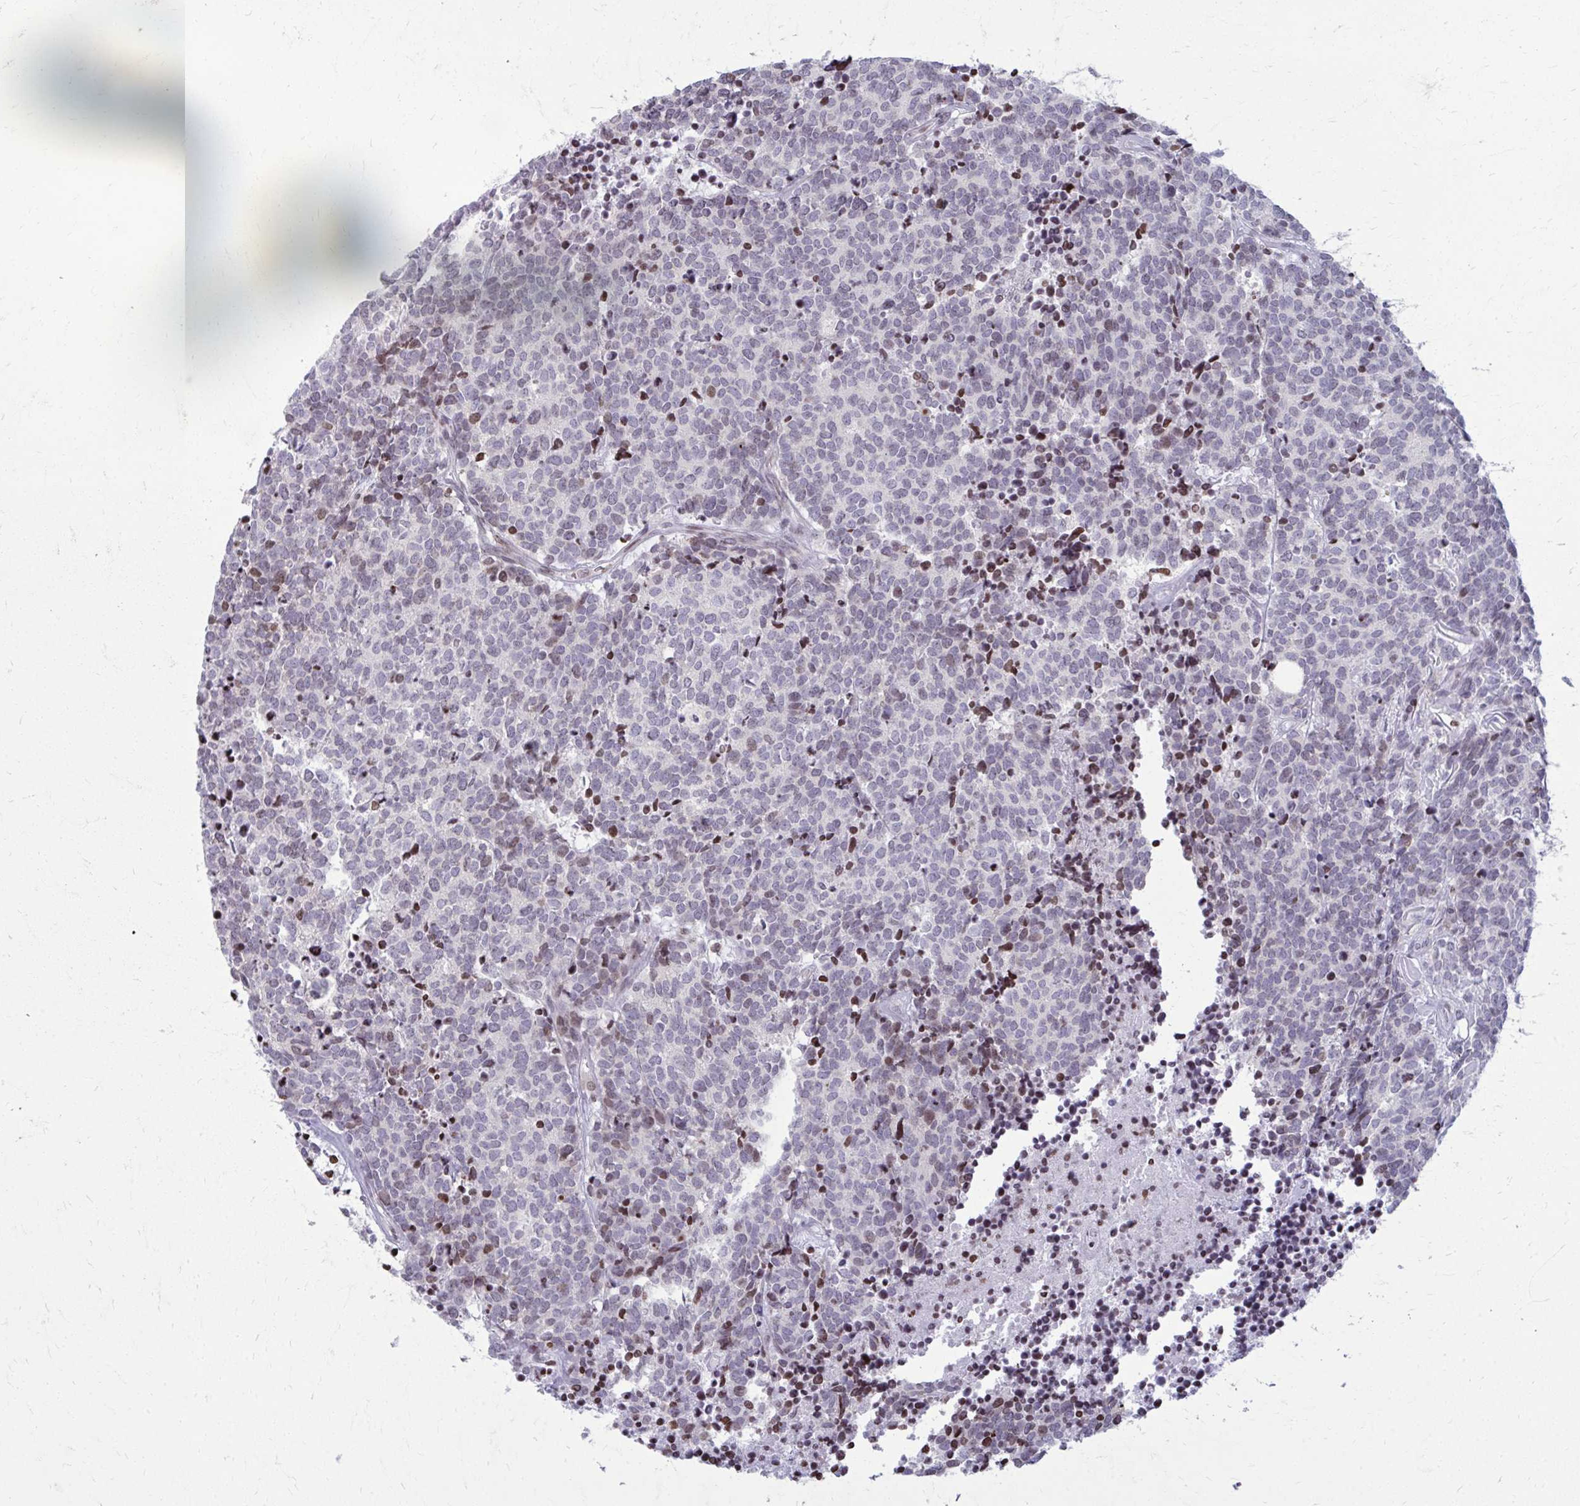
{"staining": {"intensity": "weak", "quantity": "<25%", "location": "nuclear"}, "tissue": "carcinoid", "cell_type": "Tumor cells", "image_type": "cancer", "snomed": [{"axis": "morphology", "description": "Carcinoid, malignant, NOS"}, {"axis": "topography", "description": "Skin"}], "caption": "Immunohistochemistry (IHC) of human carcinoid reveals no positivity in tumor cells.", "gene": "AP5M1", "patient": {"sex": "female", "age": 79}}